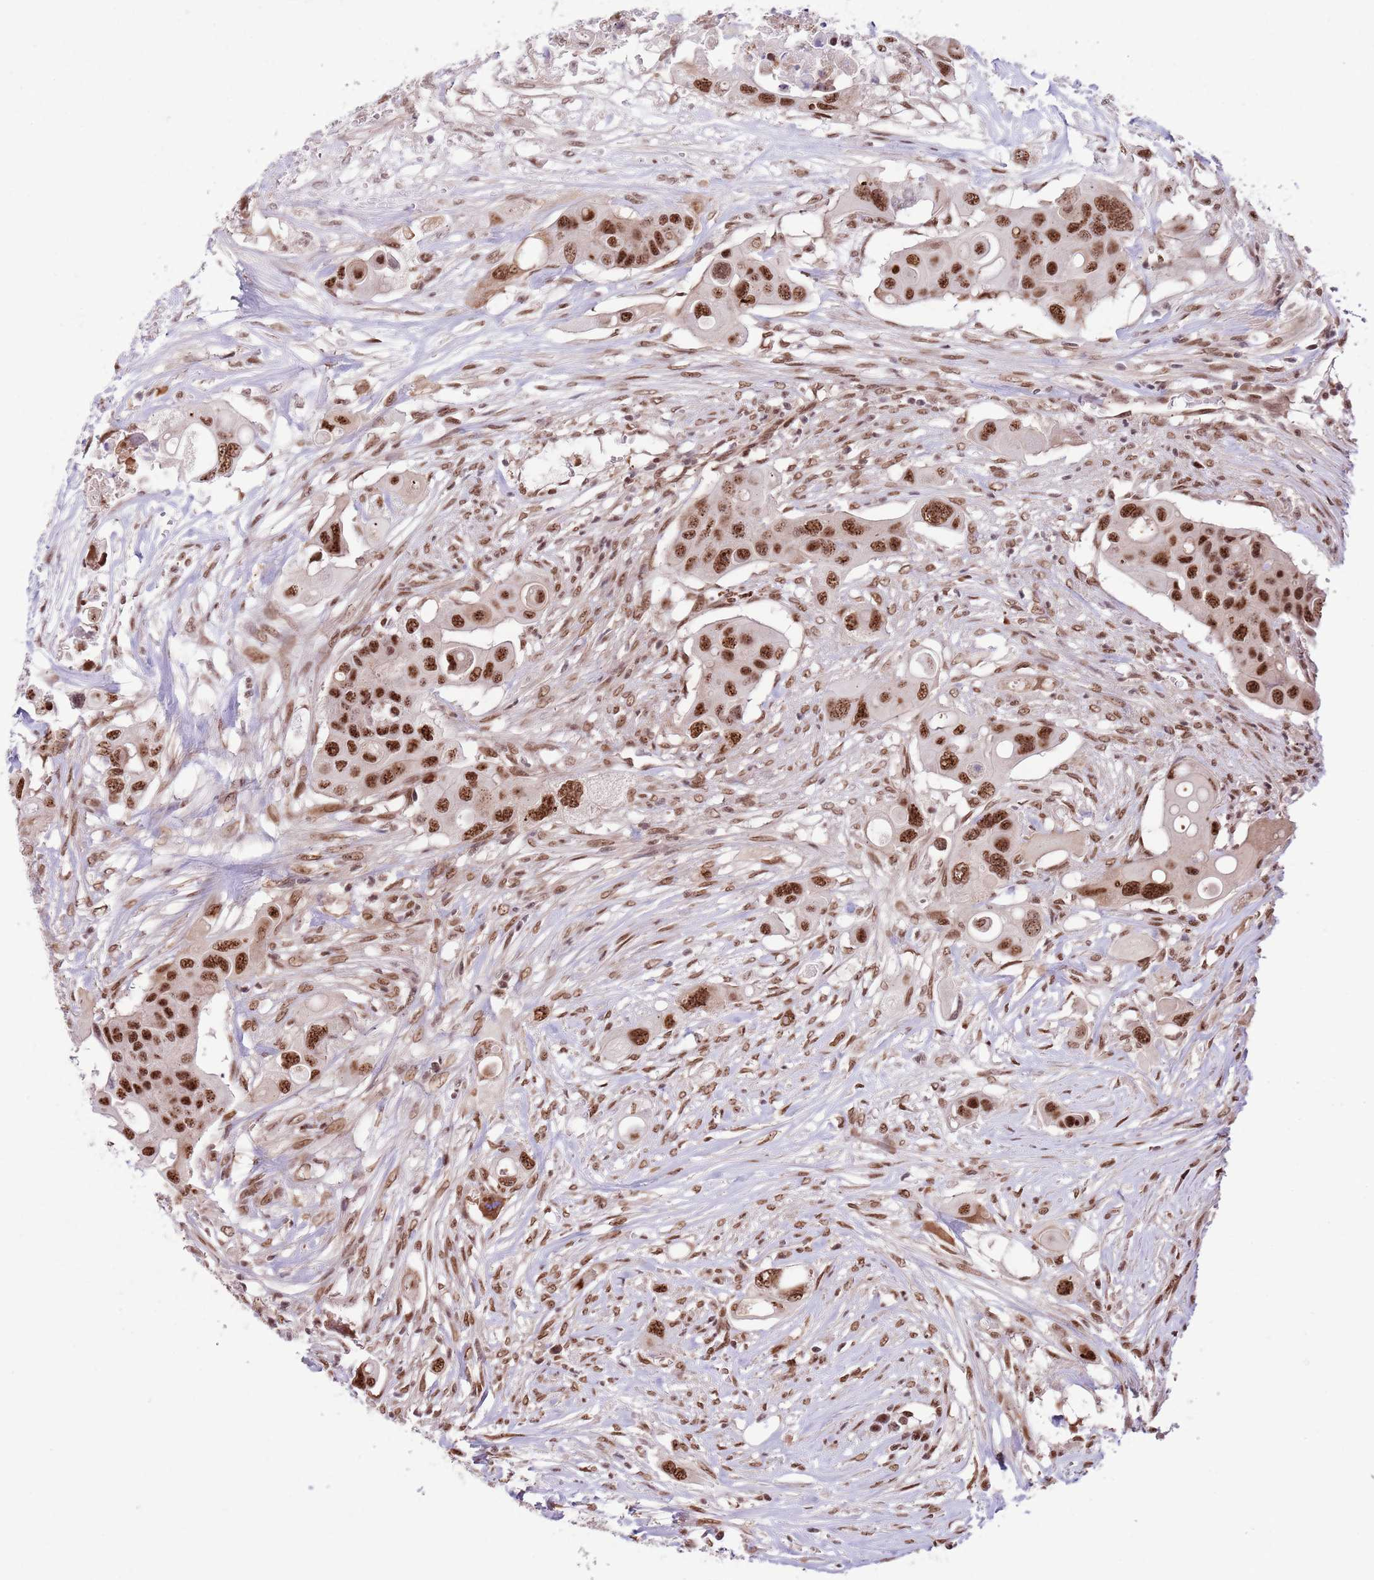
{"staining": {"intensity": "strong", "quantity": ">75%", "location": "nuclear"}, "tissue": "colorectal cancer", "cell_type": "Tumor cells", "image_type": "cancer", "snomed": [{"axis": "morphology", "description": "Adenocarcinoma, NOS"}, {"axis": "topography", "description": "Colon"}], "caption": "A histopathology image showing strong nuclear positivity in about >75% of tumor cells in colorectal cancer, as visualized by brown immunohistochemical staining.", "gene": "SIPA1L3", "patient": {"sex": "male", "age": 77}}